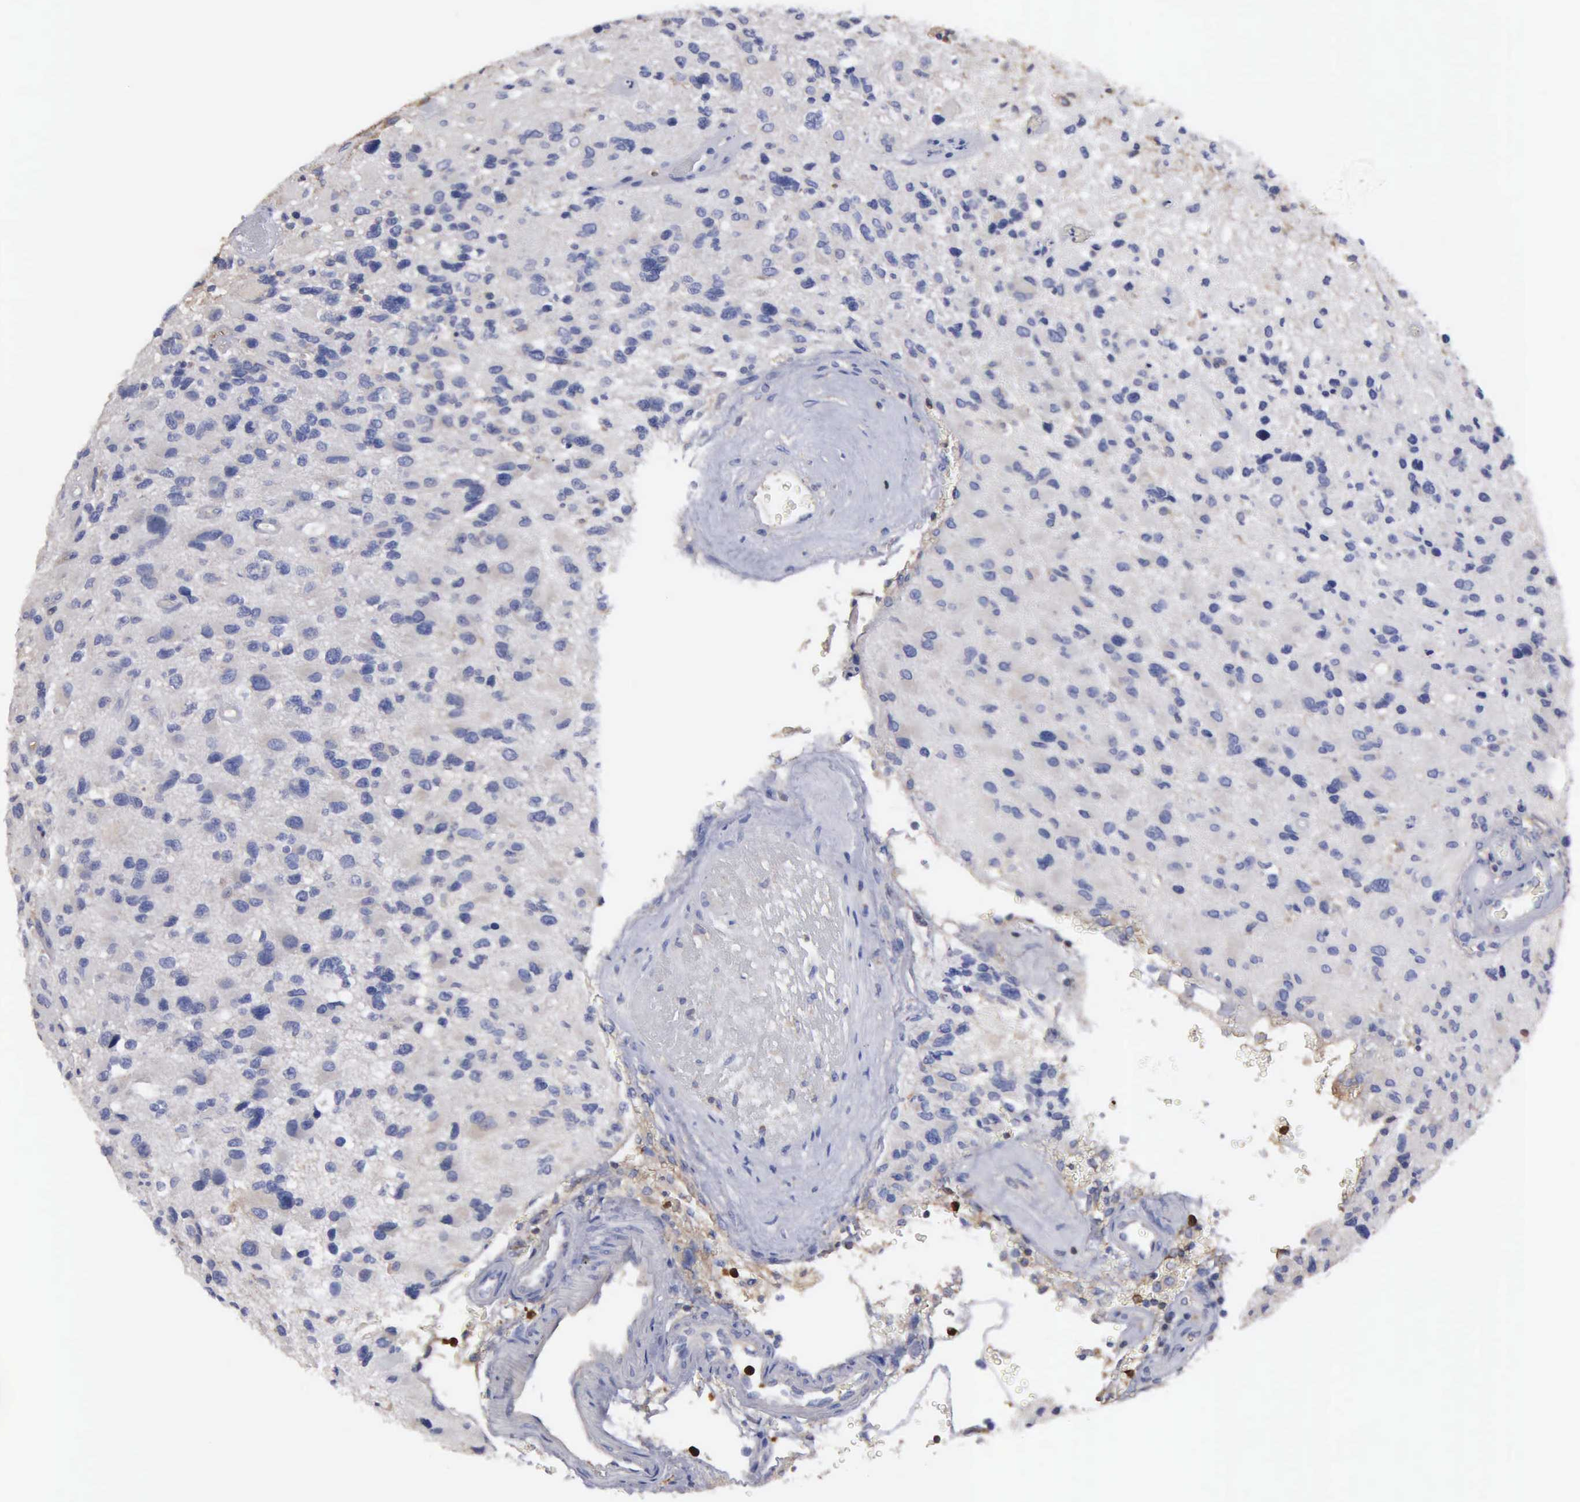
{"staining": {"intensity": "negative", "quantity": "none", "location": "none"}, "tissue": "glioma", "cell_type": "Tumor cells", "image_type": "cancer", "snomed": [{"axis": "morphology", "description": "Glioma, malignant, High grade"}, {"axis": "topography", "description": "Brain"}], "caption": "Immunohistochemistry (IHC) of human glioma shows no positivity in tumor cells.", "gene": "G6PD", "patient": {"sex": "male", "age": 69}}